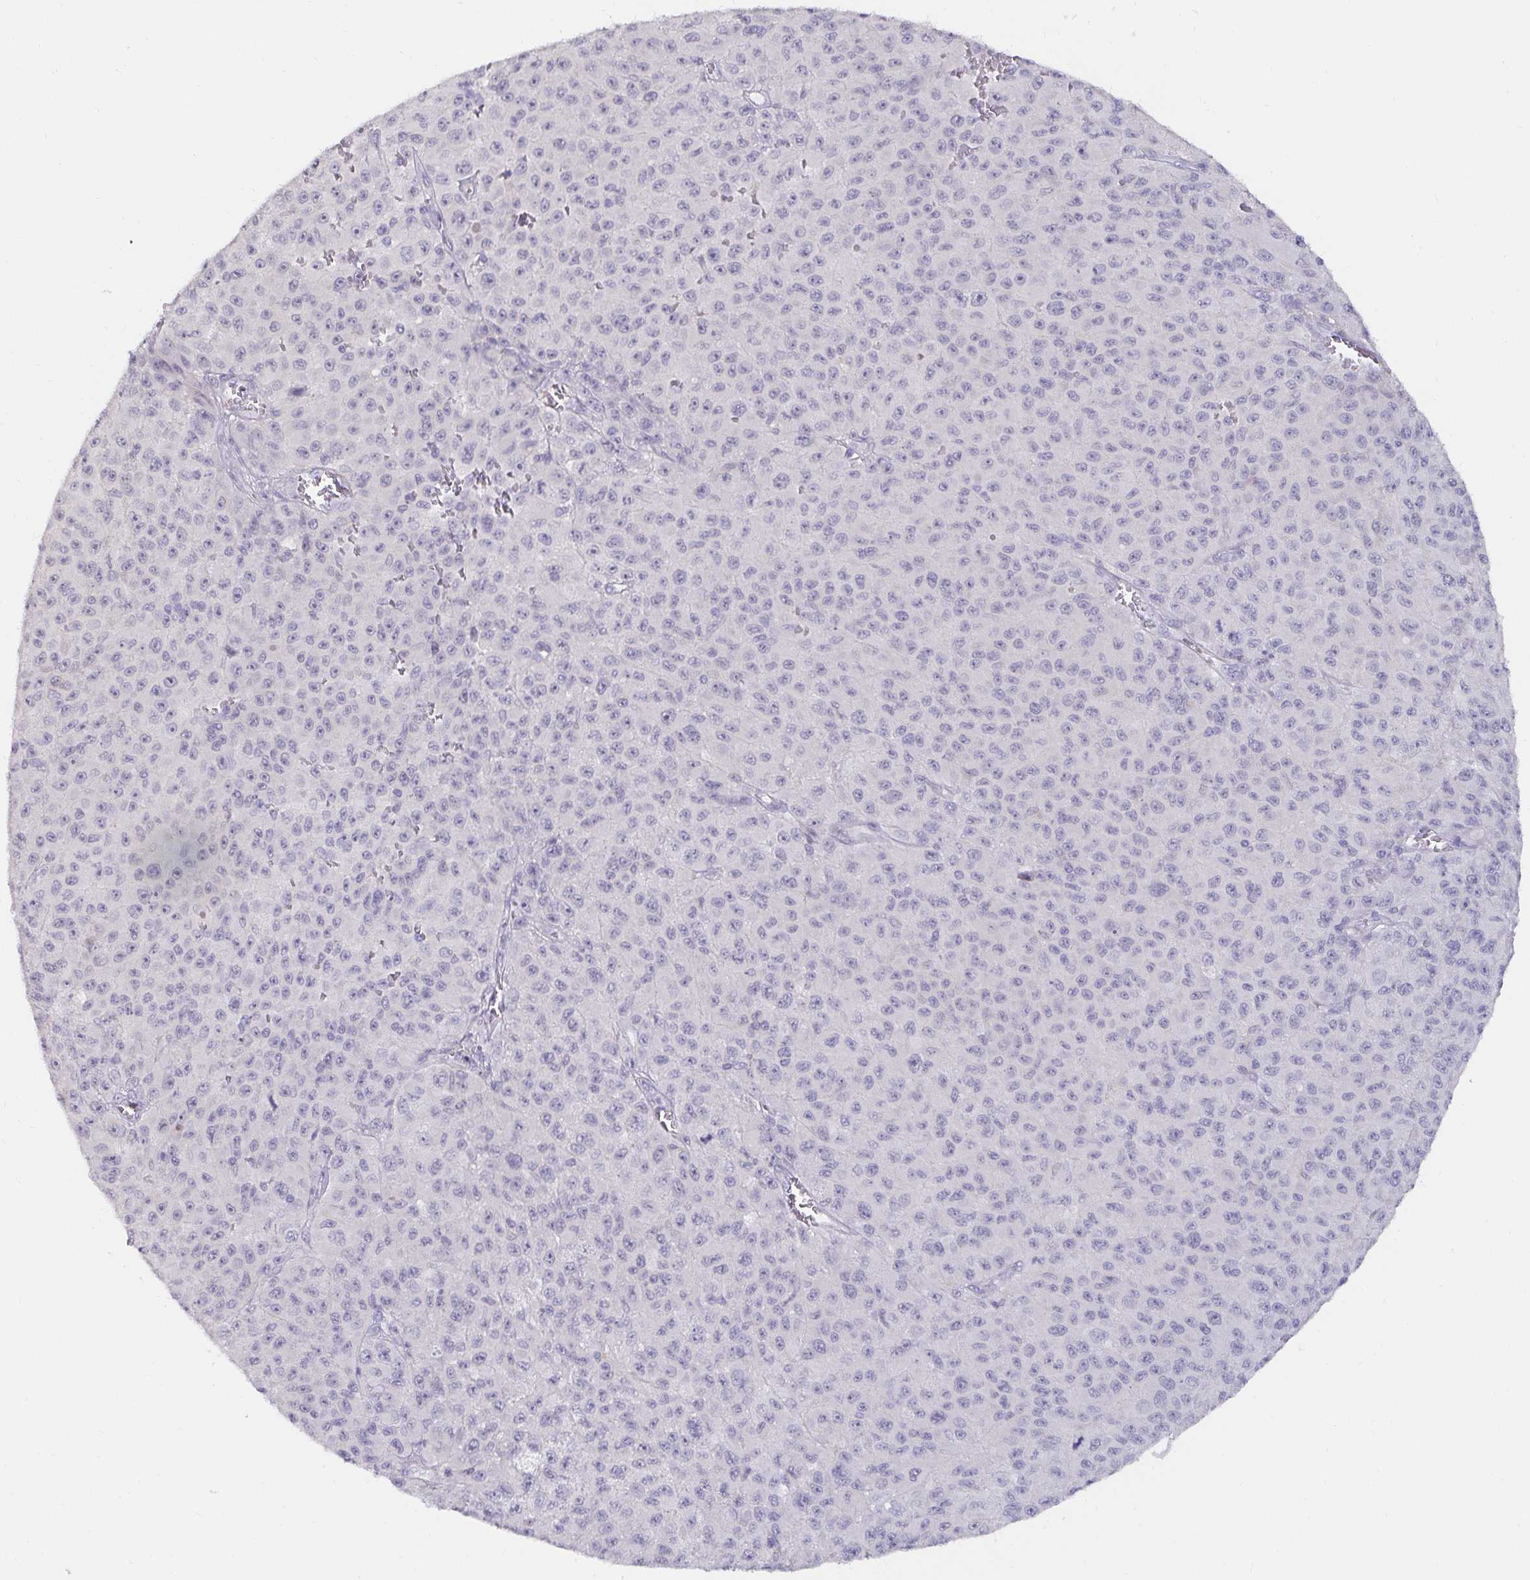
{"staining": {"intensity": "negative", "quantity": "none", "location": "none"}, "tissue": "melanoma", "cell_type": "Tumor cells", "image_type": "cancer", "snomed": [{"axis": "morphology", "description": "Malignant melanoma, NOS"}, {"axis": "topography", "description": "Skin"}], "caption": "Melanoma was stained to show a protein in brown. There is no significant staining in tumor cells.", "gene": "PDX1", "patient": {"sex": "male", "age": 73}}